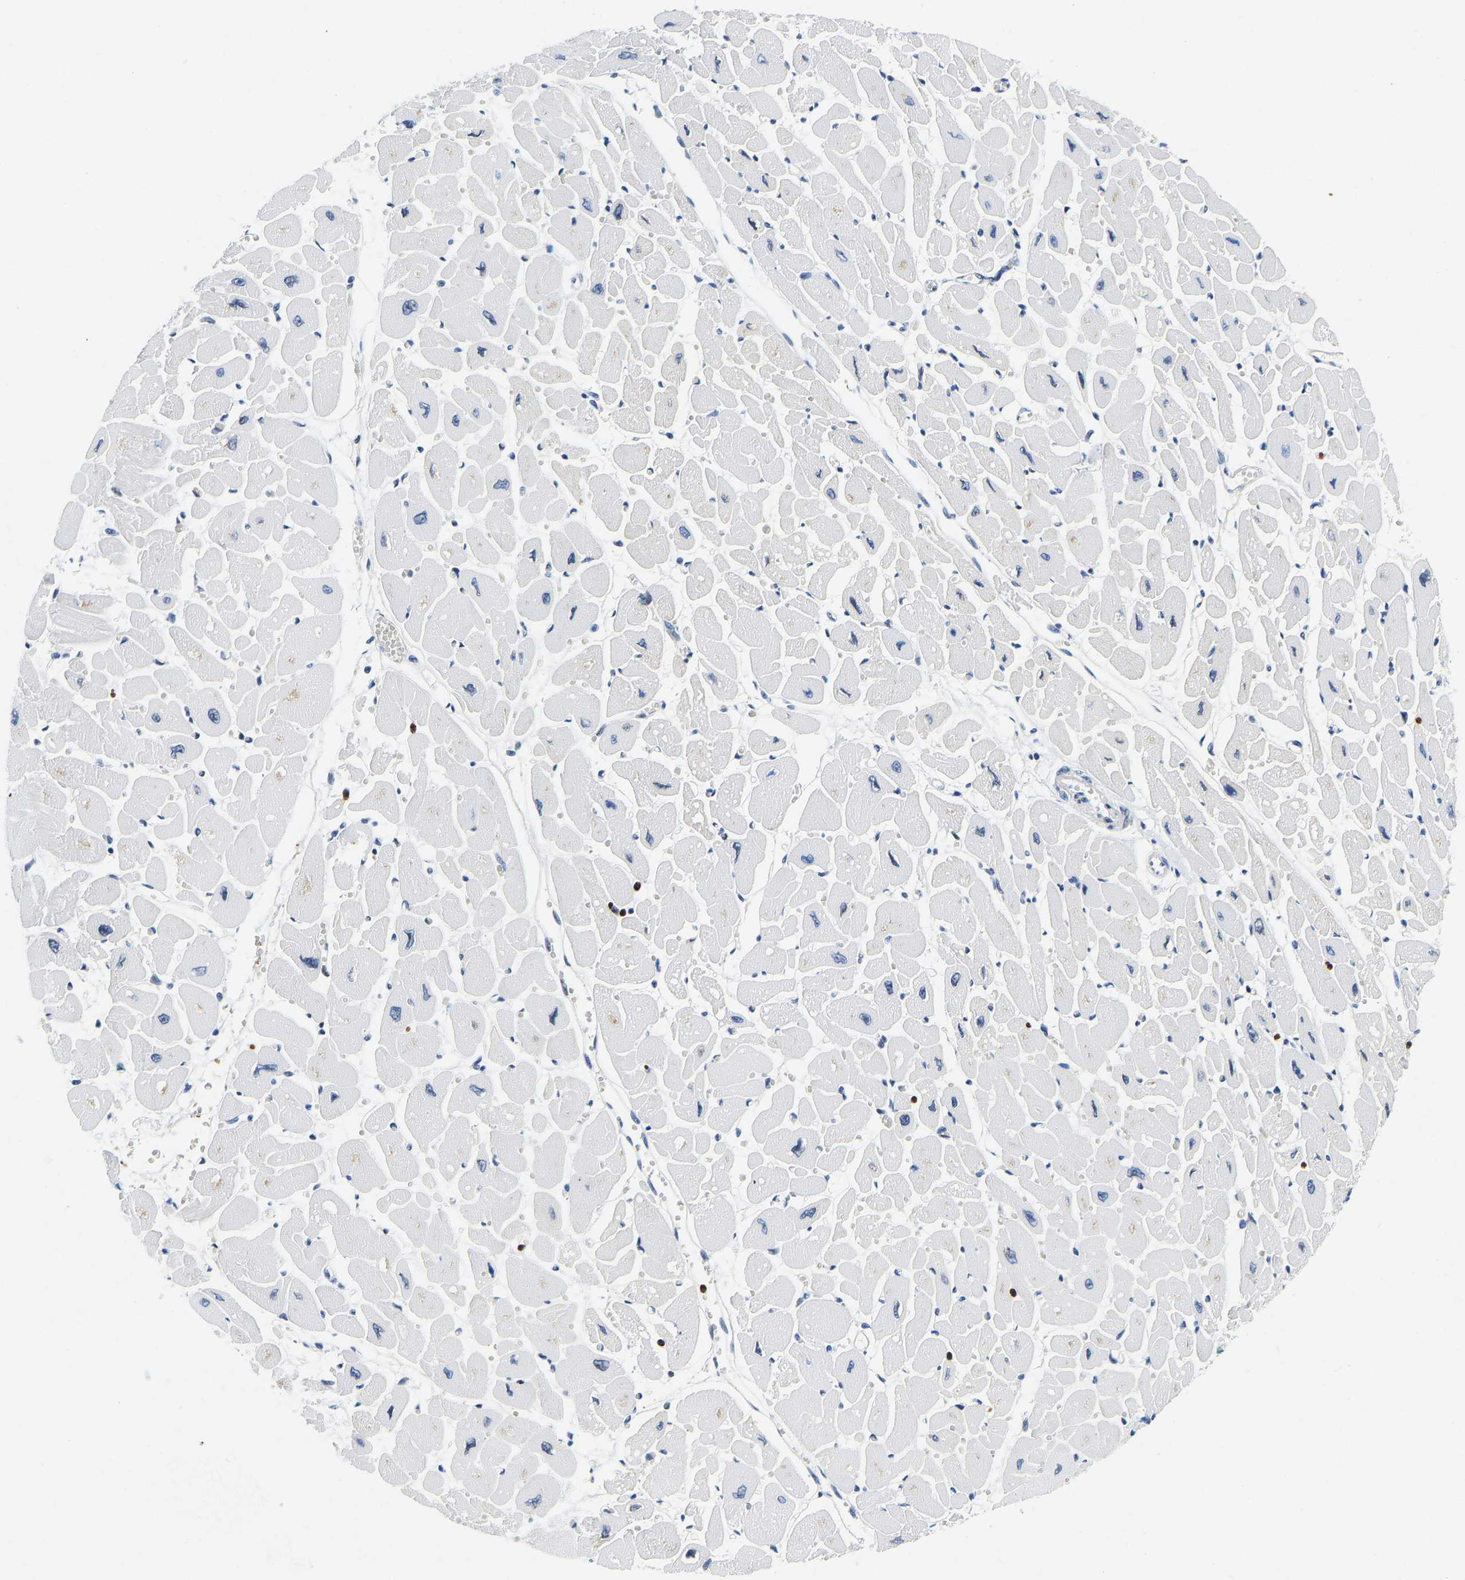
{"staining": {"intensity": "weak", "quantity": "25%-75%", "location": "nuclear"}, "tissue": "heart muscle", "cell_type": "Cardiomyocytes", "image_type": "normal", "snomed": [{"axis": "morphology", "description": "Normal tissue, NOS"}, {"axis": "topography", "description": "Heart"}], "caption": "The photomicrograph demonstrates a brown stain indicating the presence of a protein in the nuclear of cardiomyocytes in heart muscle. Nuclei are stained in blue.", "gene": "HDAC5", "patient": {"sex": "female", "age": 54}}